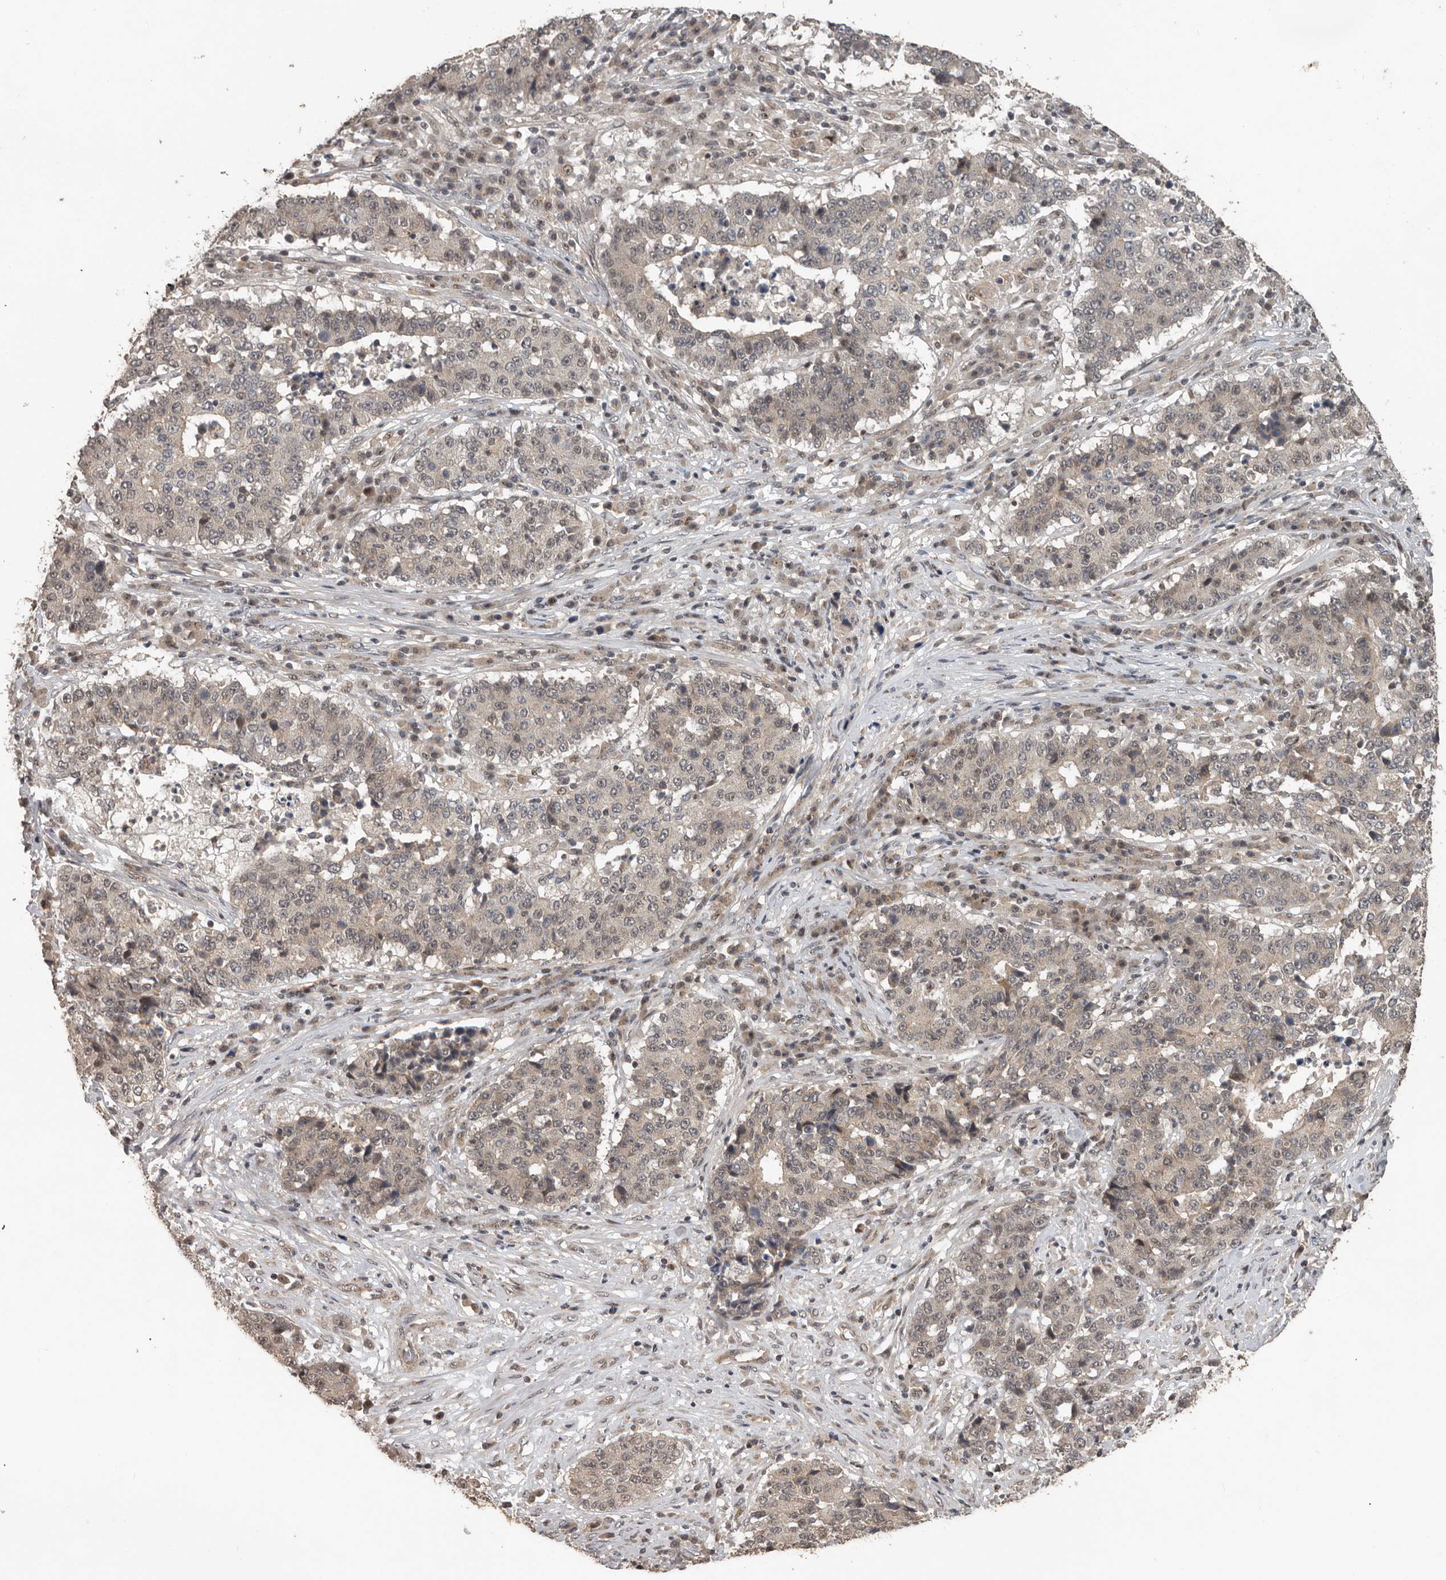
{"staining": {"intensity": "negative", "quantity": "none", "location": "none"}, "tissue": "stomach cancer", "cell_type": "Tumor cells", "image_type": "cancer", "snomed": [{"axis": "morphology", "description": "Adenocarcinoma, NOS"}, {"axis": "topography", "description": "Stomach"}], "caption": "Tumor cells show no significant expression in adenocarcinoma (stomach).", "gene": "CEP350", "patient": {"sex": "male", "age": 59}}